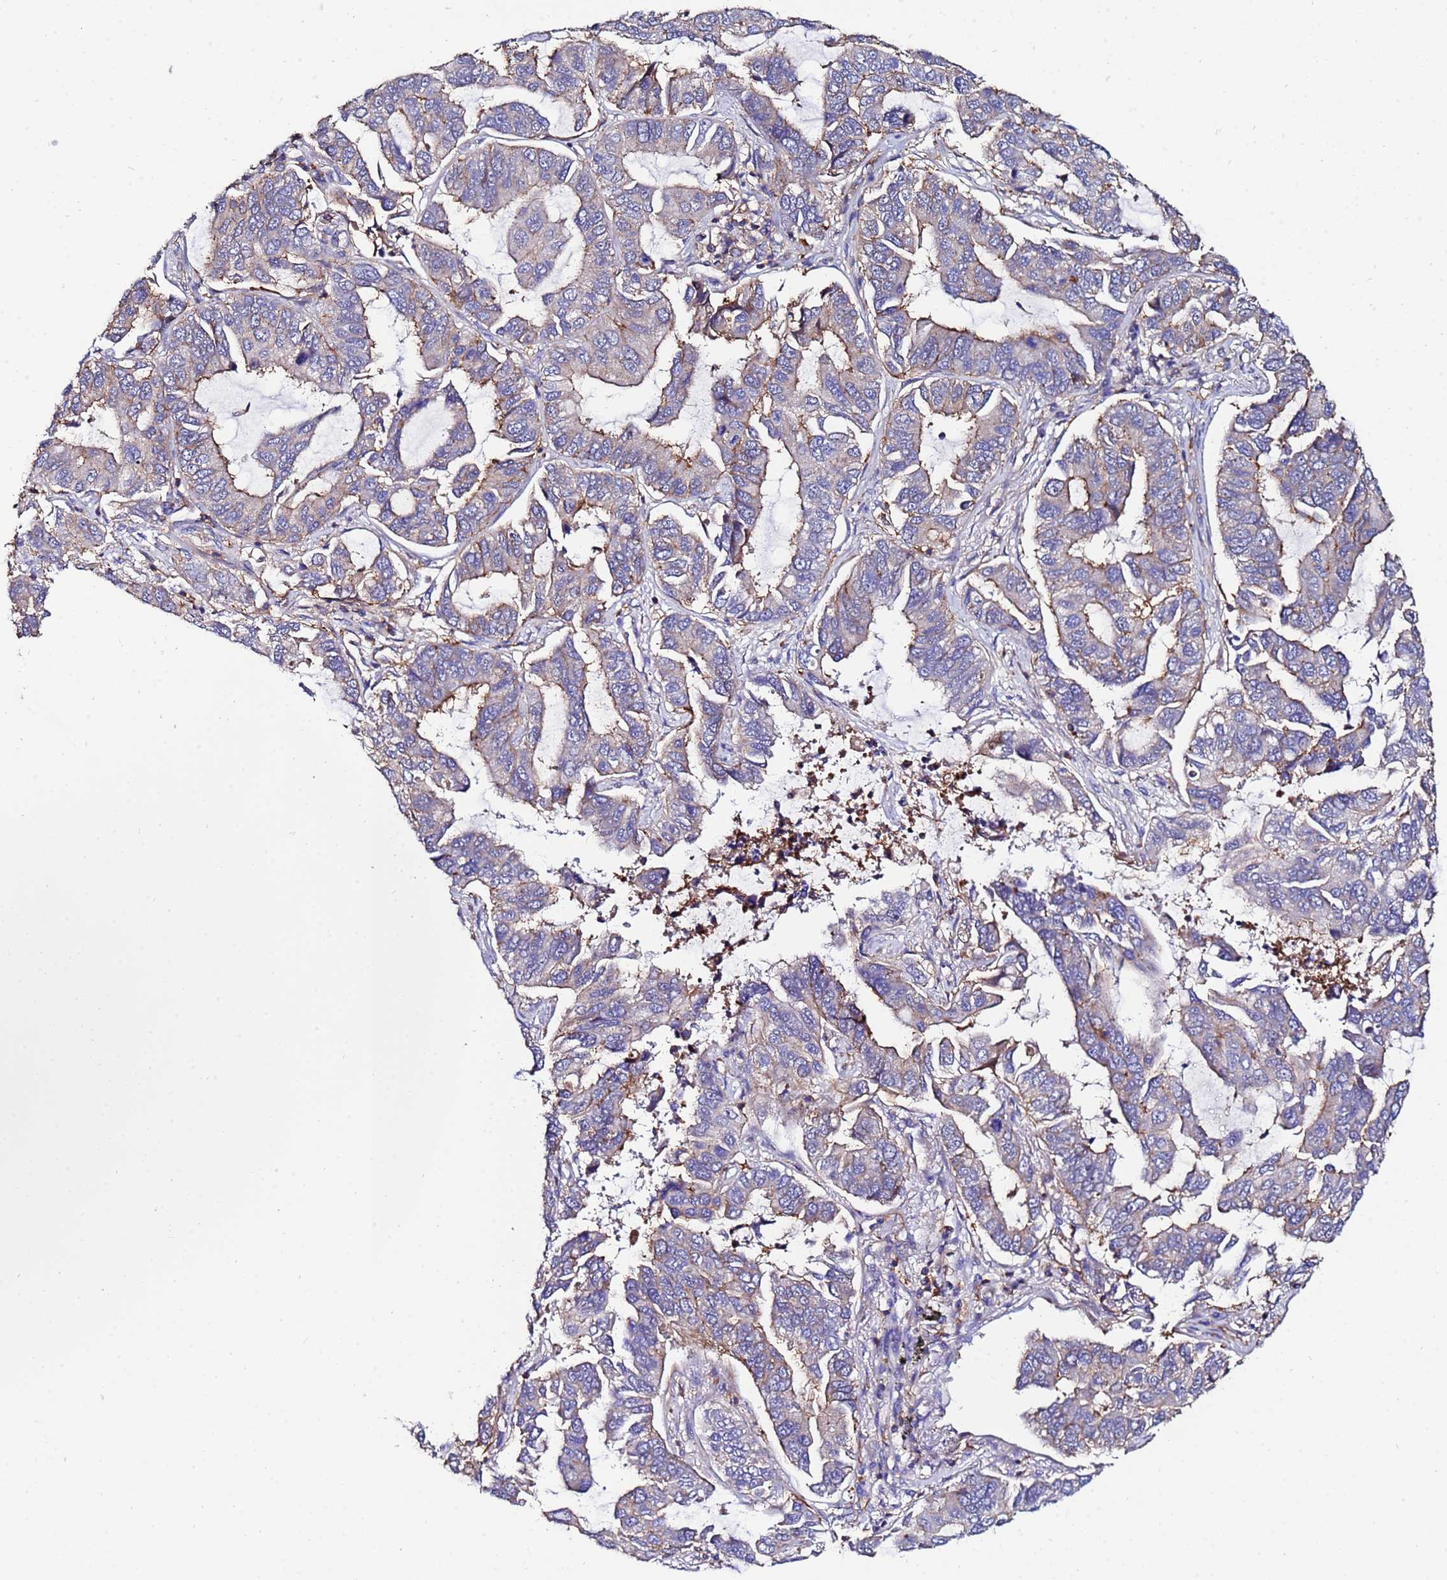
{"staining": {"intensity": "weak", "quantity": "<25%", "location": "cytoplasmic/membranous"}, "tissue": "lung cancer", "cell_type": "Tumor cells", "image_type": "cancer", "snomed": [{"axis": "morphology", "description": "Adenocarcinoma, NOS"}, {"axis": "topography", "description": "Lung"}], "caption": "Immunohistochemistry photomicrograph of human lung cancer stained for a protein (brown), which displays no staining in tumor cells.", "gene": "POTEE", "patient": {"sex": "male", "age": 64}}